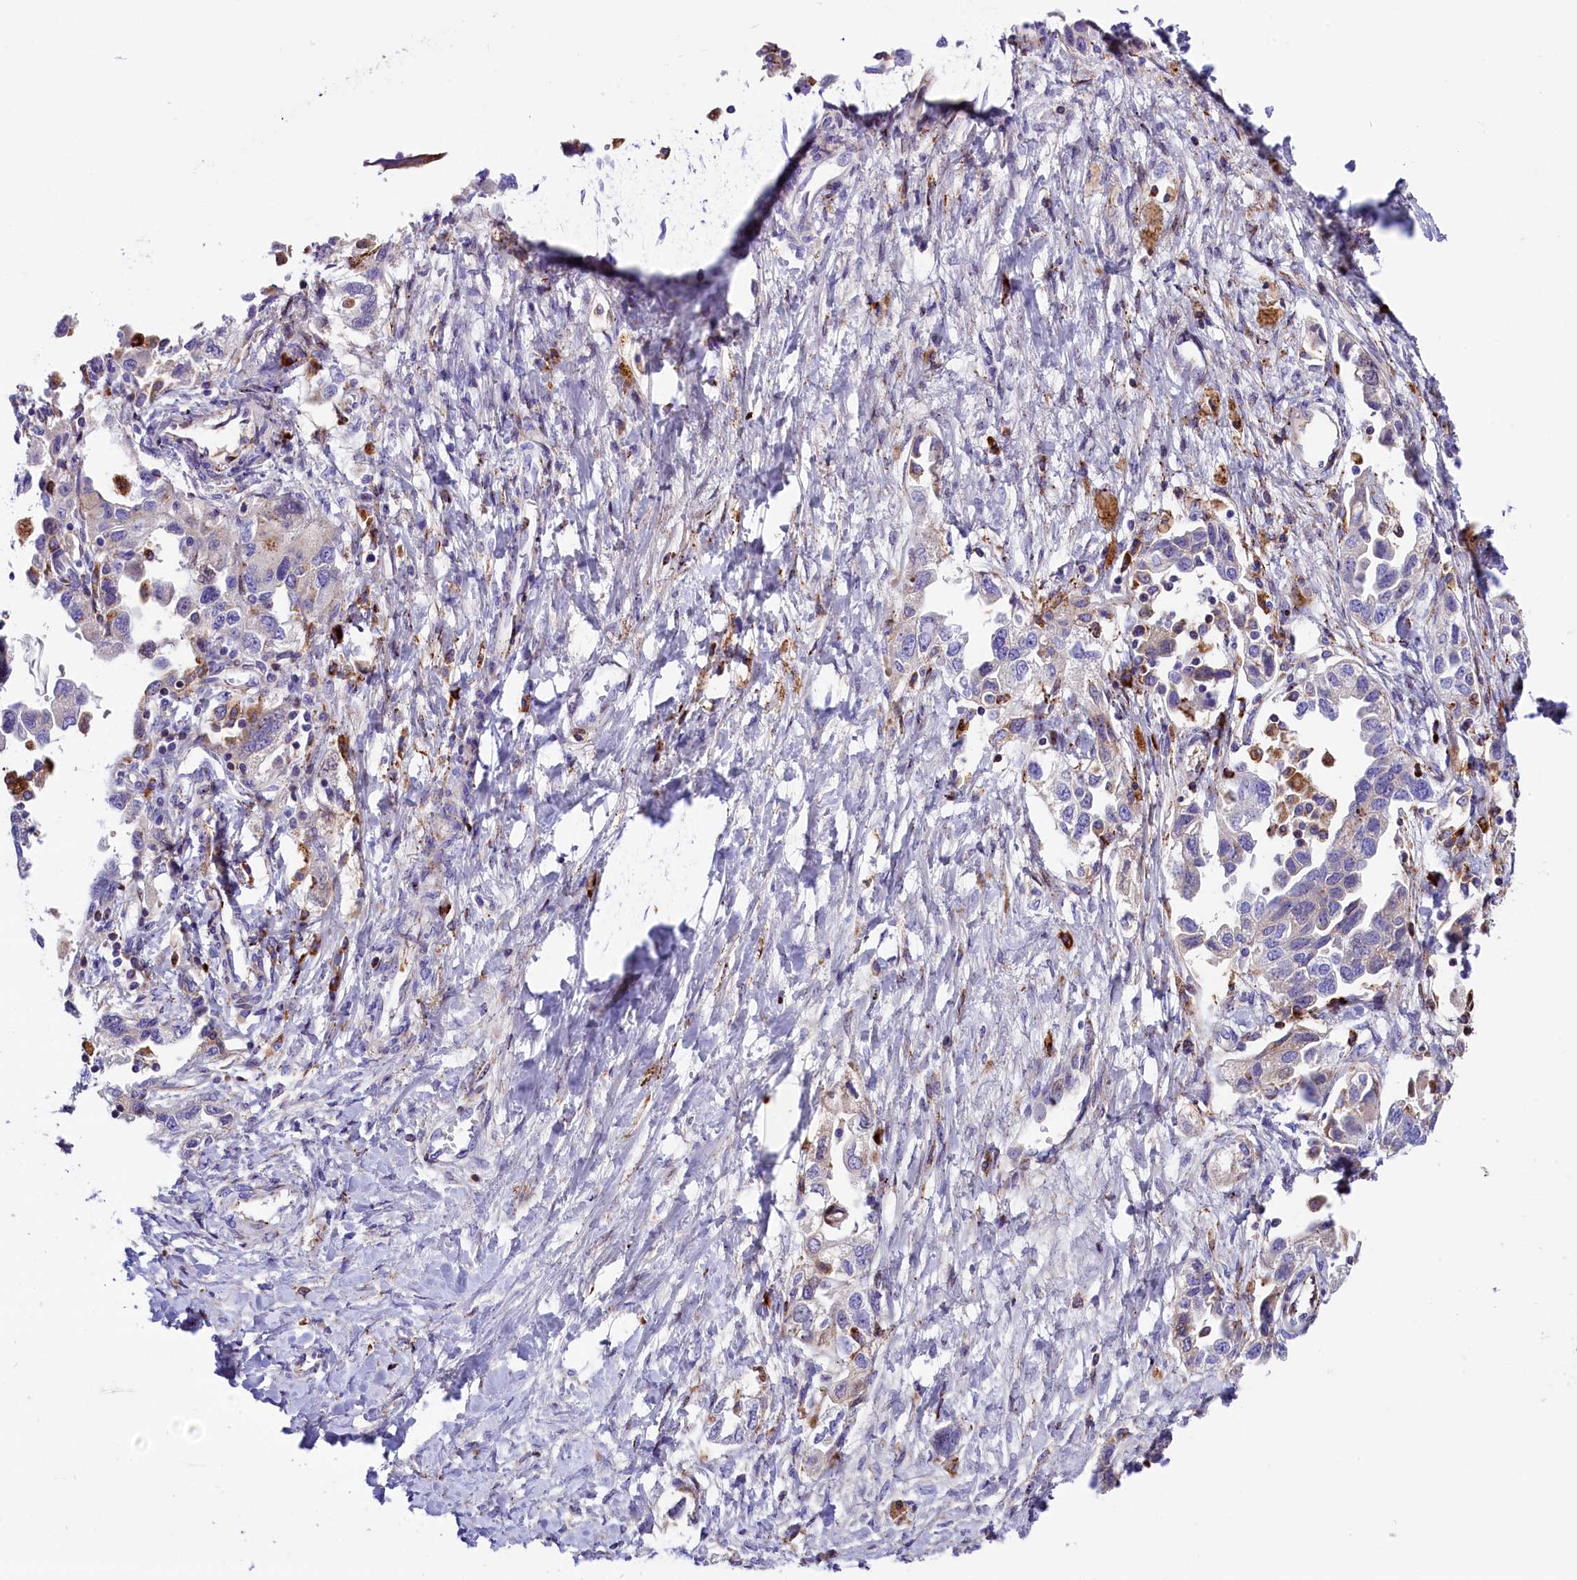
{"staining": {"intensity": "negative", "quantity": "none", "location": "none"}, "tissue": "ovarian cancer", "cell_type": "Tumor cells", "image_type": "cancer", "snomed": [{"axis": "morphology", "description": "Carcinoma, NOS"}, {"axis": "morphology", "description": "Cystadenocarcinoma, serous, NOS"}, {"axis": "topography", "description": "Ovary"}], "caption": "Immunohistochemistry (IHC) of human carcinoma (ovarian) displays no expression in tumor cells. The staining was performed using DAB to visualize the protein expression in brown, while the nuclei were stained in blue with hematoxylin (Magnification: 20x).", "gene": "CMTR2", "patient": {"sex": "female", "age": 69}}